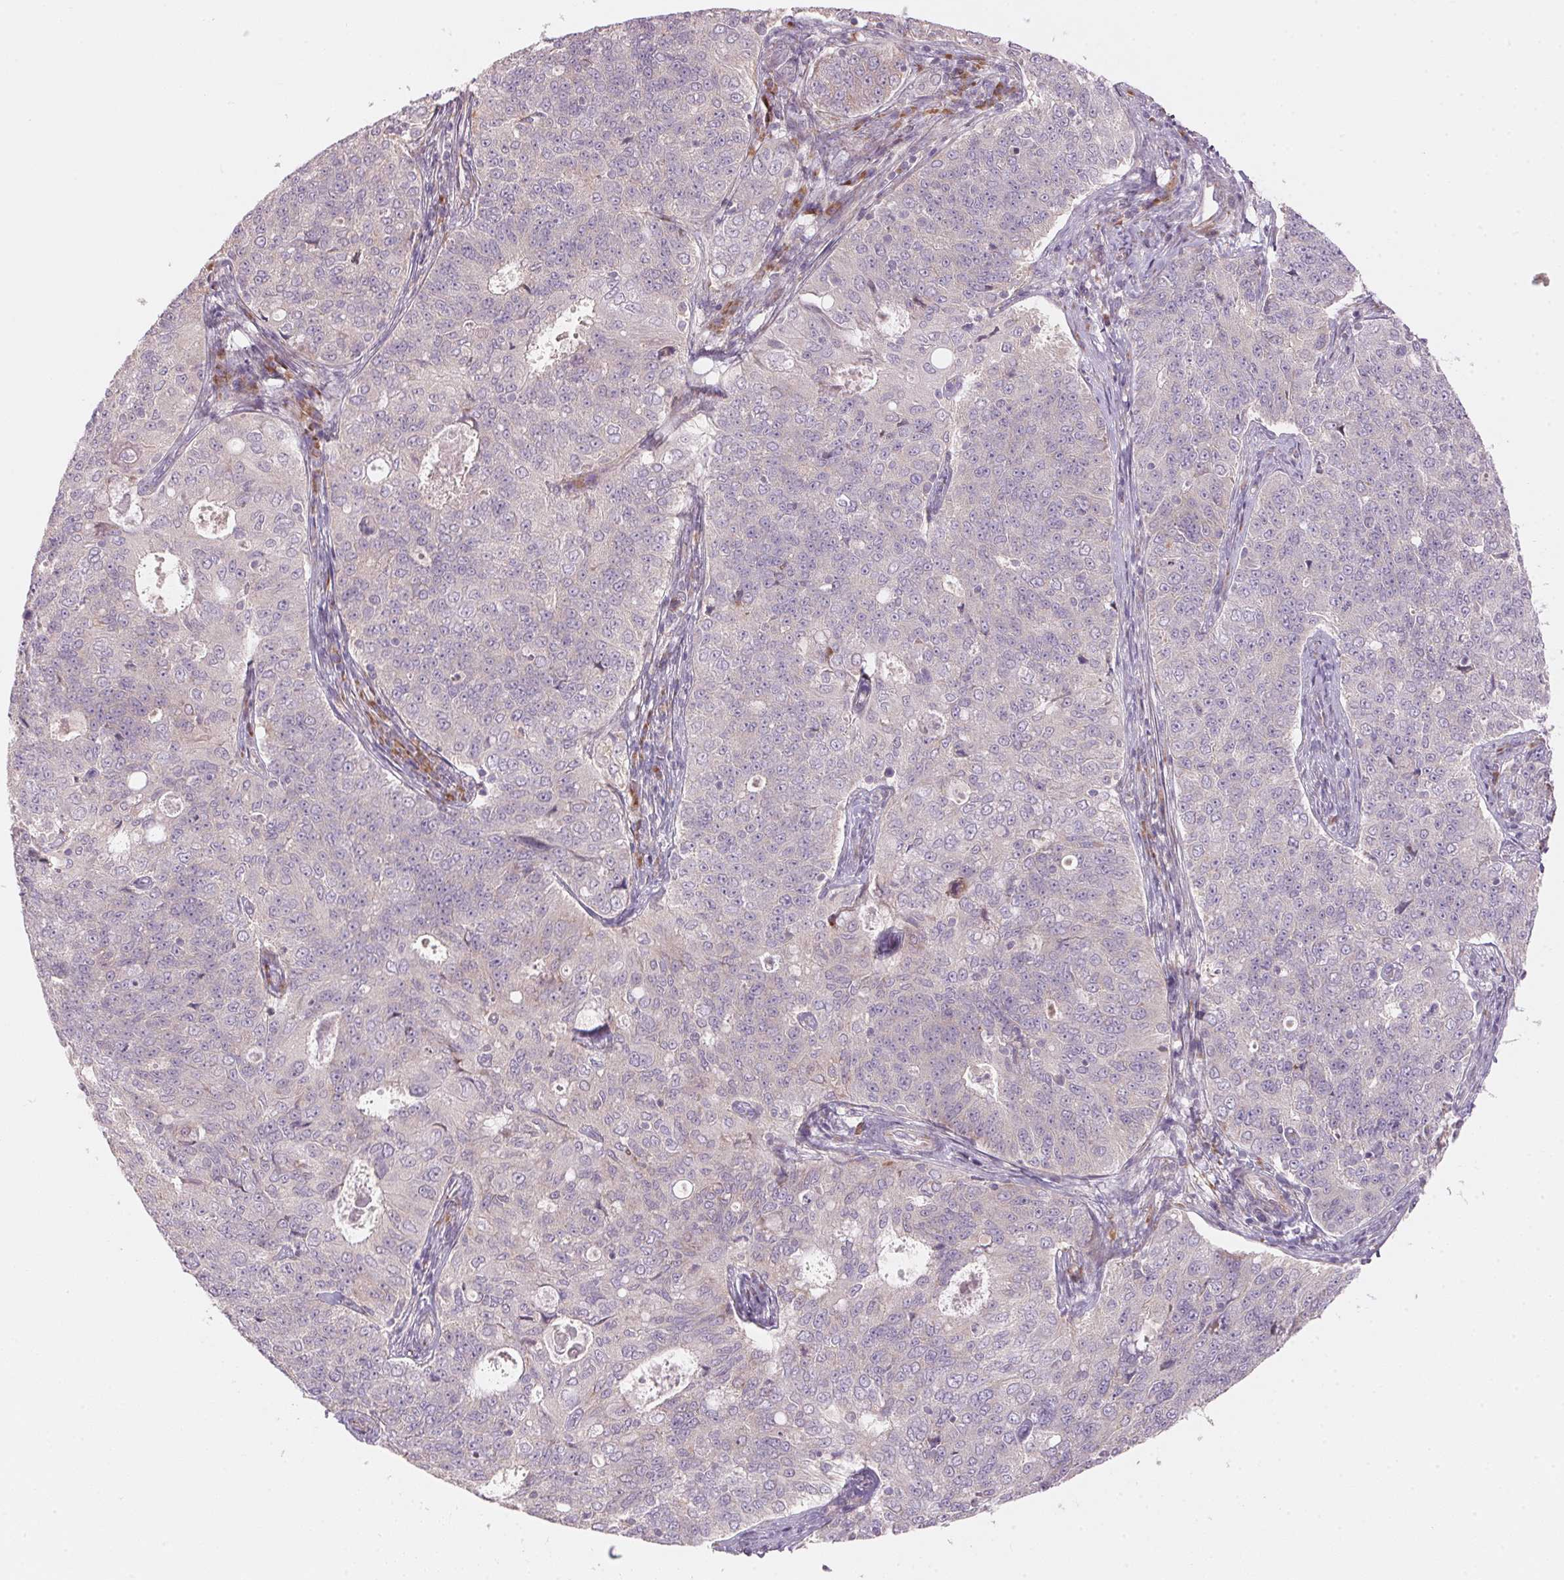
{"staining": {"intensity": "negative", "quantity": "none", "location": "none"}, "tissue": "endometrial cancer", "cell_type": "Tumor cells", "image_type": "cancer", "snomed": [{"axis": "morphology", "description": "Adenocarcinoma, NOS"}, {"axis": "topography", "description": "Endometrium"}], "caption": "Image shows no protein expression in tumor cells of endometrial cancer (adenocarcinoma) tissue. The staining was performed using DAB to visualize the protein expression in brown, while the nuclei were stained in blue with hematoxylin (Magnification: 20x).", "gene": "BLOC1S2", "patient": {"sex": "female", "age": 43}}